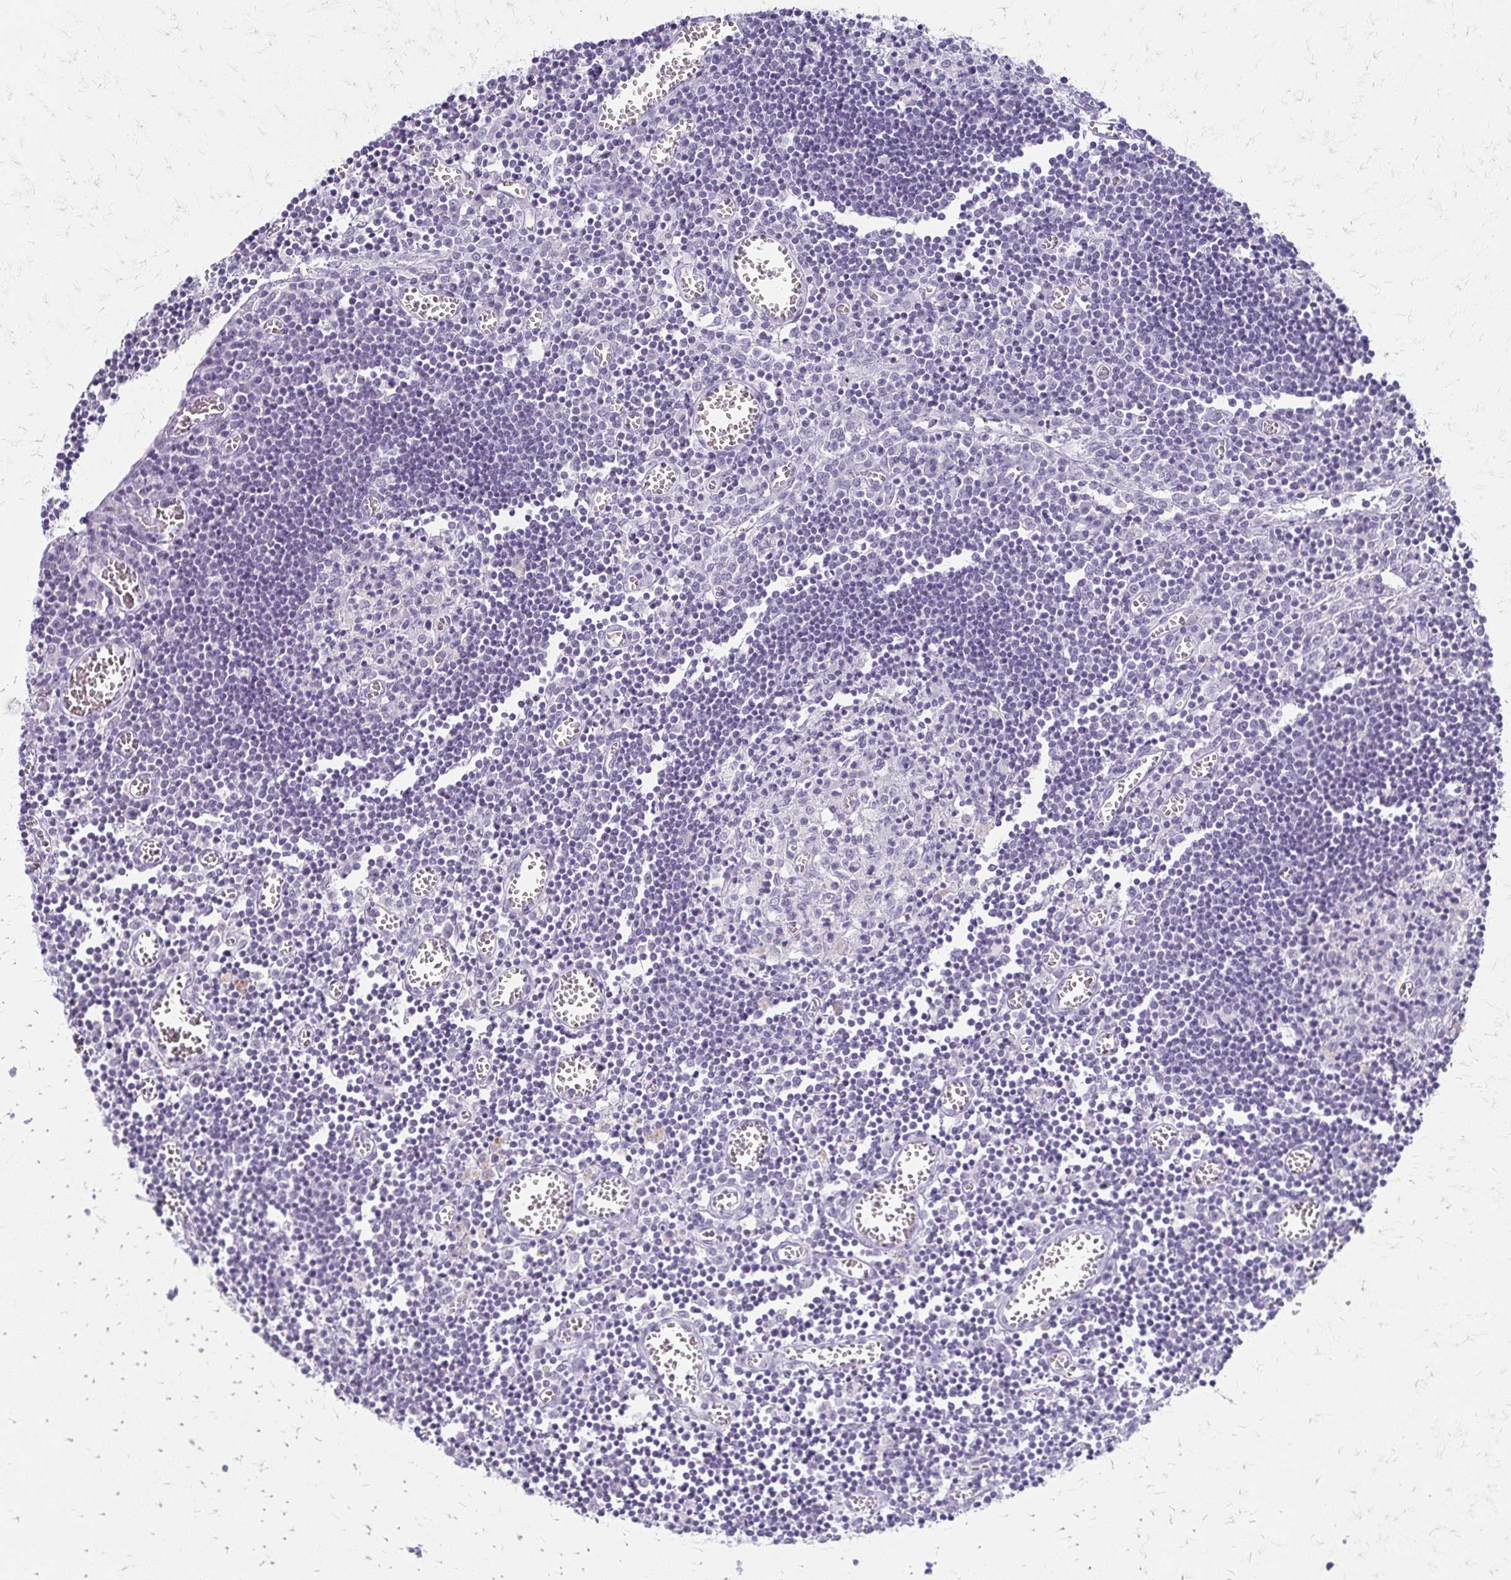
{"staining": {"intensity": "negative", "quantity": "none", "location": "none"}, "tissue": "lymph node", "cell_type": "Germinal center cells", "image_type": "normal", "snomed": [{"axis": "morphology", "description": "Normal tissue, NOS"}, {"axis": "topography", "description": "Lymph node"}], "caption": "Germinal center cells are negative for brown protein staining in unremarkable lymph node. (Immunohistochemistry (ihc), brightfield microscopy, high magnification).", "gene": "ACP5", "patient": {"sex": "male", "age": 66}}